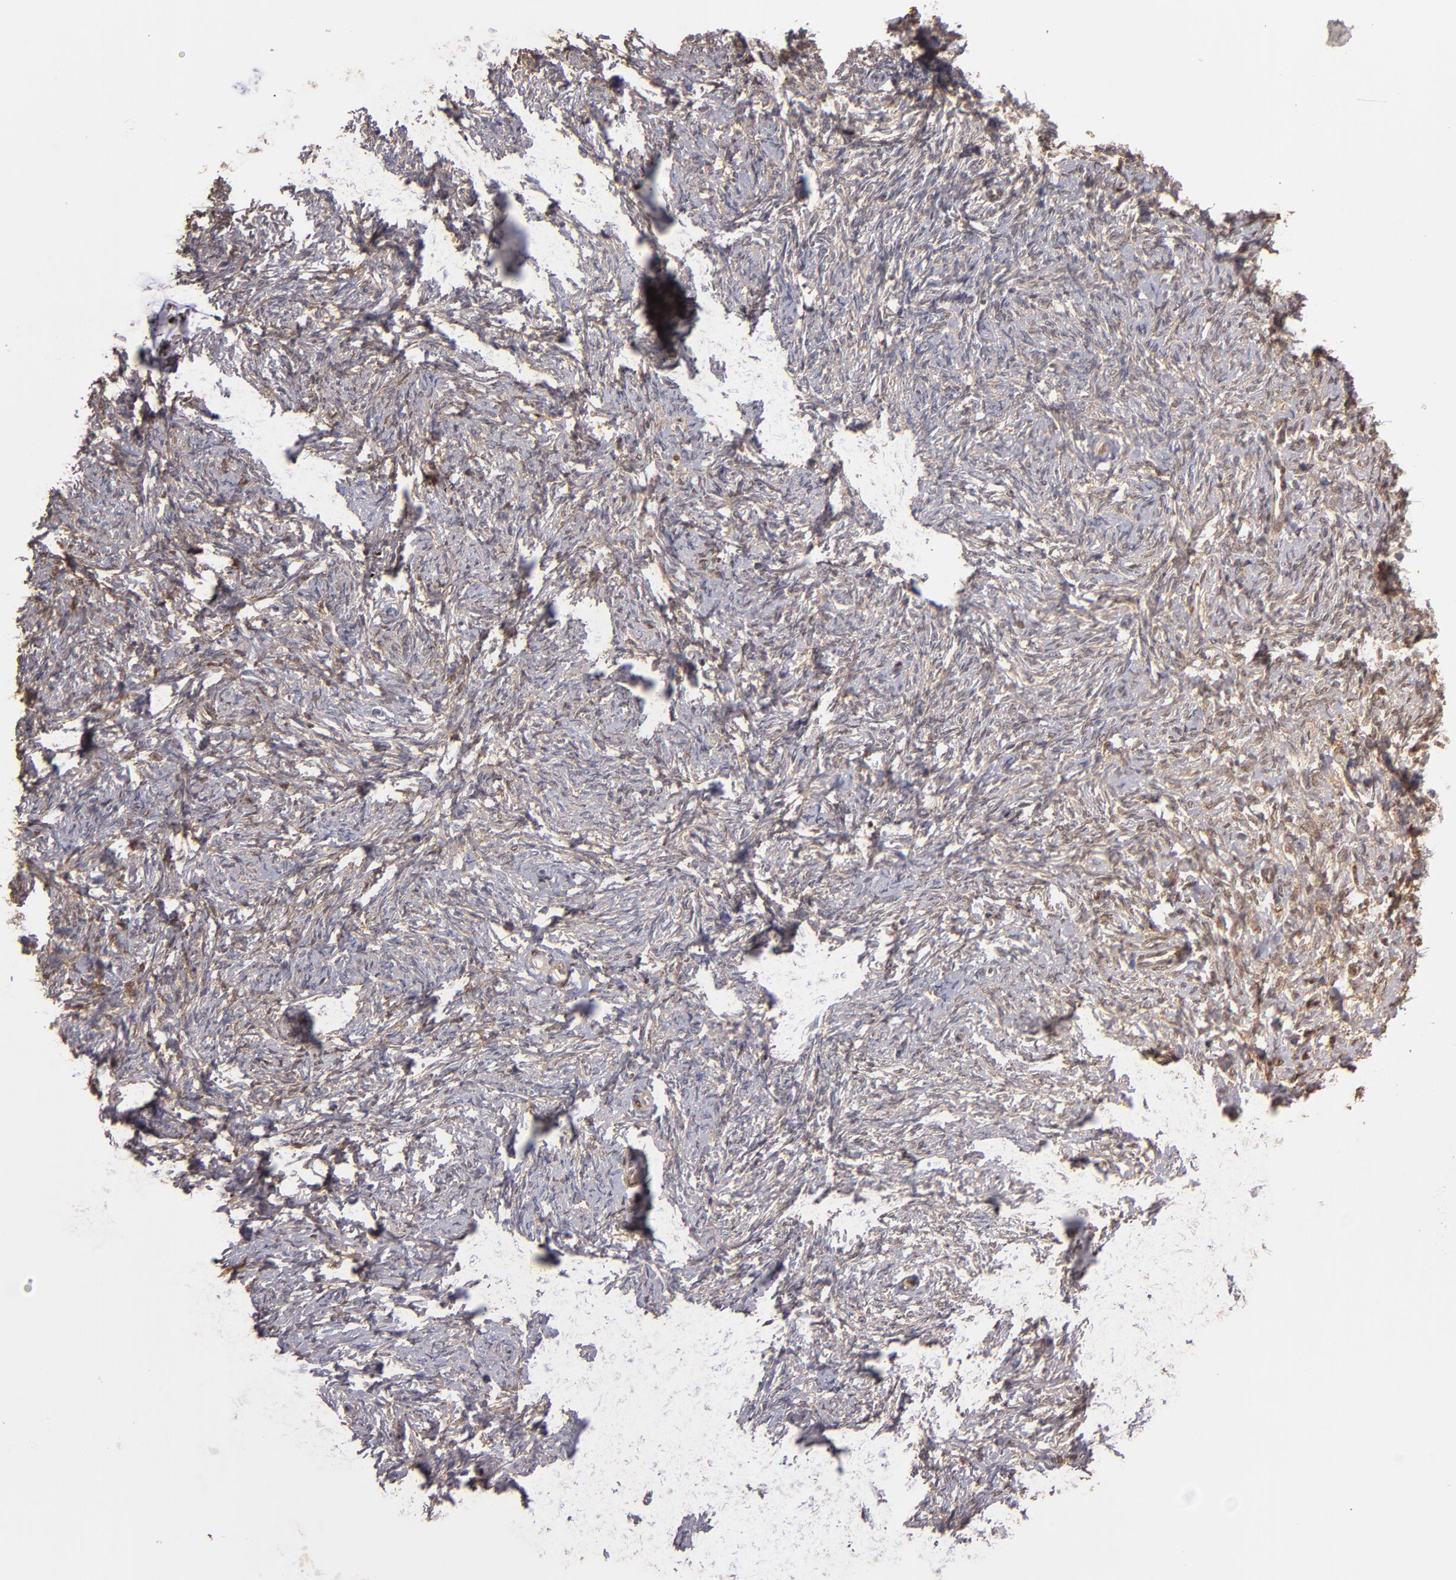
{"staining": {"intensity": "weak", "quantity": "25%-75%", "location": "cytoplasmic/membranous"}, "tissue": "ovarian cancer", "cell_type": "Tumor cells", "image_type": "cancer", "snomed": [{"axis": "morphology", "description": "Normal tissue, NOS"}, {"axis": "morphology", "description": "Cystadenocarcinoma, serous, NOS"}, {"axis": "topography", "description": "Ovary"}], "caption": "A low amount of weak cytoplasmic/membranous expression is present in approximately 25%-75% of tumor cells in serous cystadenocarcinoma (ovarian) tissue.", "gene": "SERPINC1", "patient": {"sex": "female", "age": 62}}